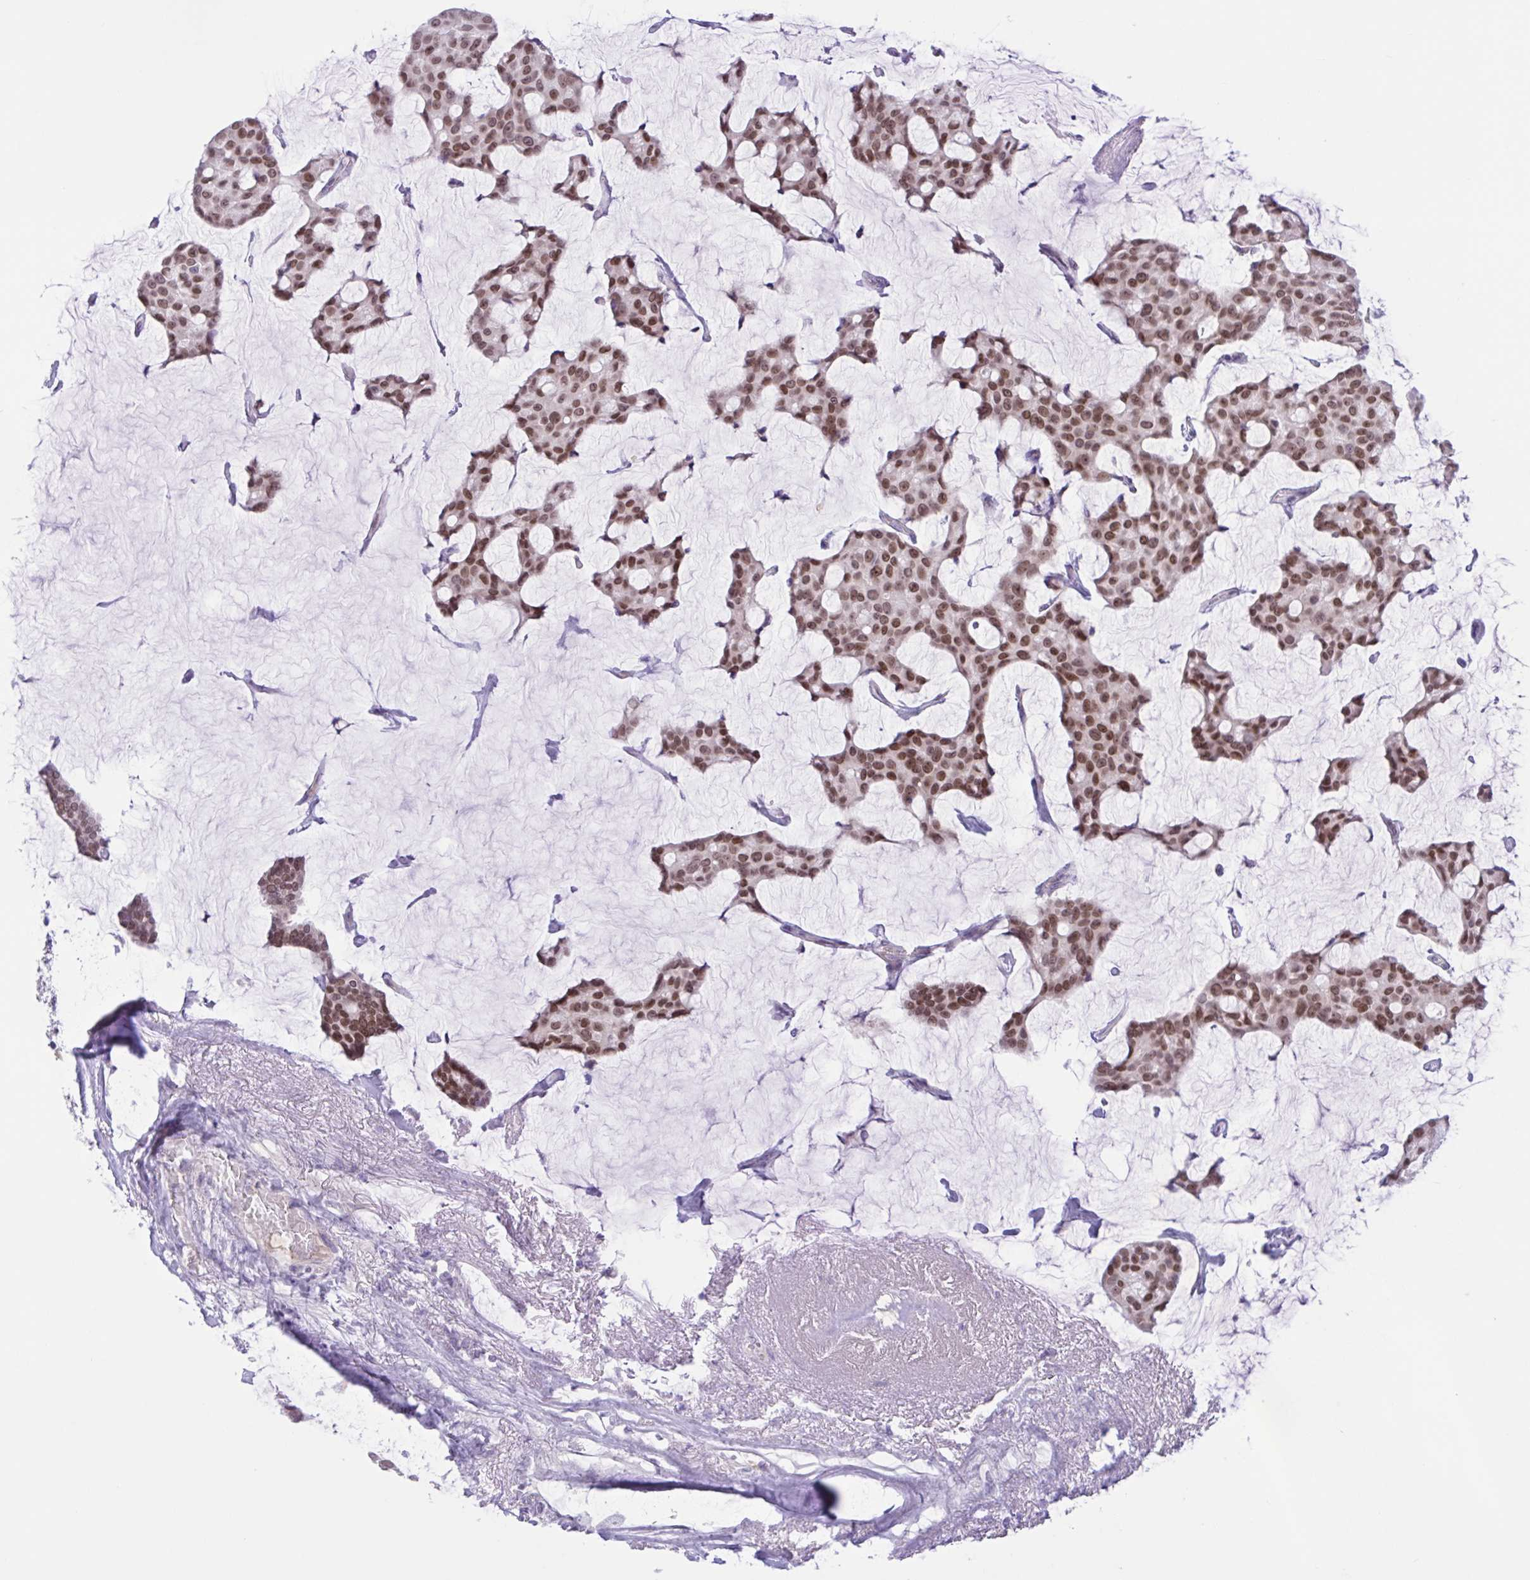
{"staining": {"intensity": "moderate", "quantity": ">75%", "location": "nuclear"}, "tissue": "breast cancer", "cell_type": "Tumor cells", "image_type": "cancer", "snomed": [{"axis": "morphology", "description": "Duct carcinoma"}, {"axis": "topography", "description": "Breast"}], "caption": "An image of human intraductal carcinoma (breast) stained for a protein demonstrates moderate nuclear brown staining in tumor cells.", "gene": "WNT9B", "patient": {"sex": "female", "age": 91}}